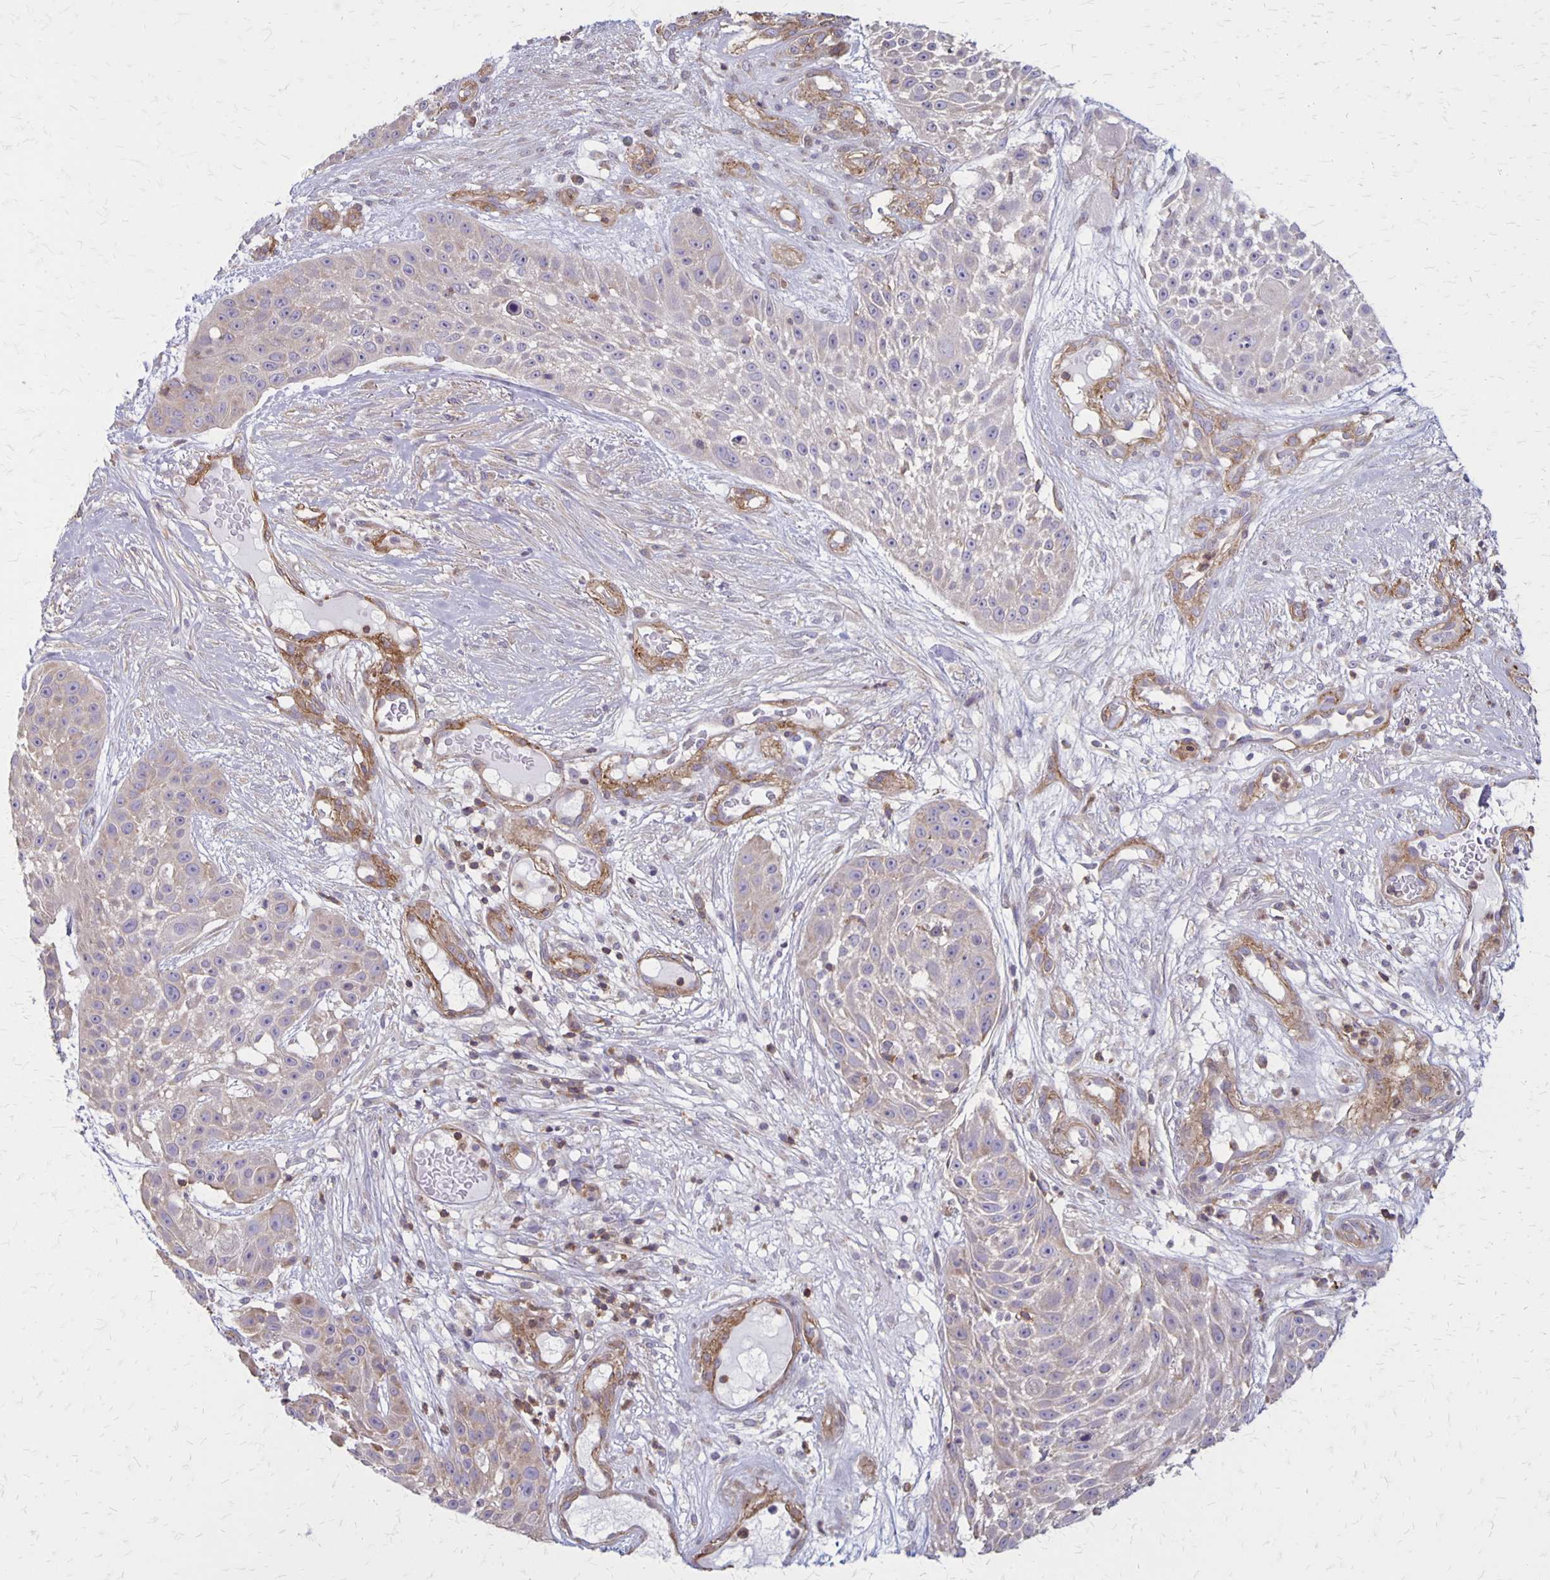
{"staining": {"intensity": "negative", "quantity": "none", "location": "none"}, "tissue": "skin cancer", "cell_type": "Tumor cells", "image_type": "cancer", "snomed": [{"axis": "morphology", "description": "Squamous cell carcinoma, NOS"}, {"axis": "topography", "description": "Skin"}], "caption": "Immunohistochemistry micrograph of squamous cell carcinoma (skin) stained for a protein (brown), which reveals no positivity in tumor cells. Nuclei are stained in blue.", "gene": "SEPTIN5", "patient": {"sex": "female", "age": 86}}